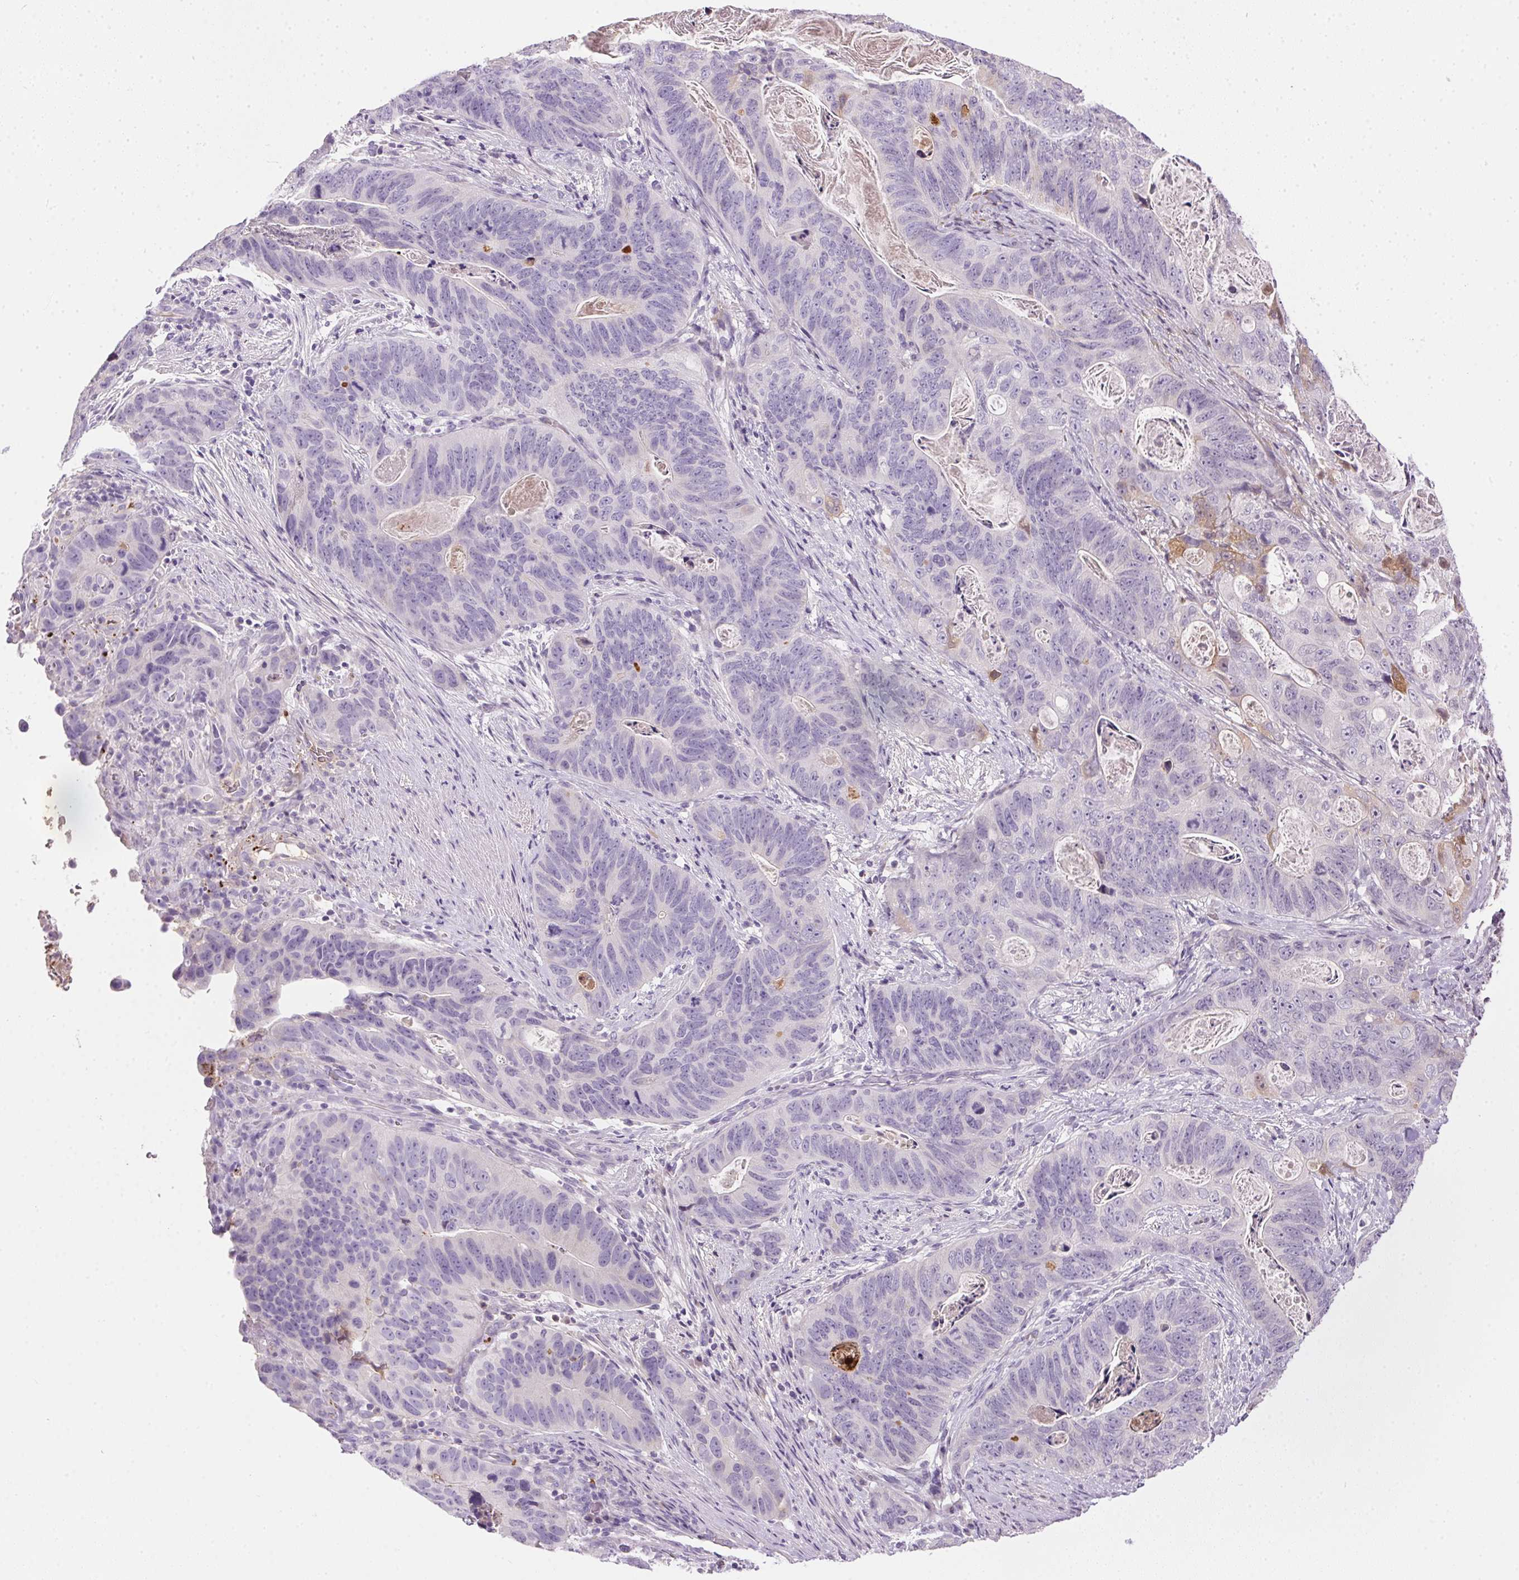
{"staining": {"intensity": "moderate", "quantity": "<25%", "location": "cytoplasmic/membranous,nuclear"}, "tissue": "stomach cancer", "cell_type": "Tumor cells", "image_type": "cancer", "snomed": [{"axis": "morphology", "description": "Normal tissue, NOS"}, {"axis": "morphology", "description": "Adenocarcinoma, NOS"}, {"axis": "topography", "description": "Stomach"}], "caption": "Adenocarcinoma (stomach) was stained to show a protein in brown. There is low levels of moderate cytoplasmic/membranous and nuclear staining in approximately <25% of tumor cells.", "gene": "ORM1", "patient": {"sex": "female", "age": 89}}